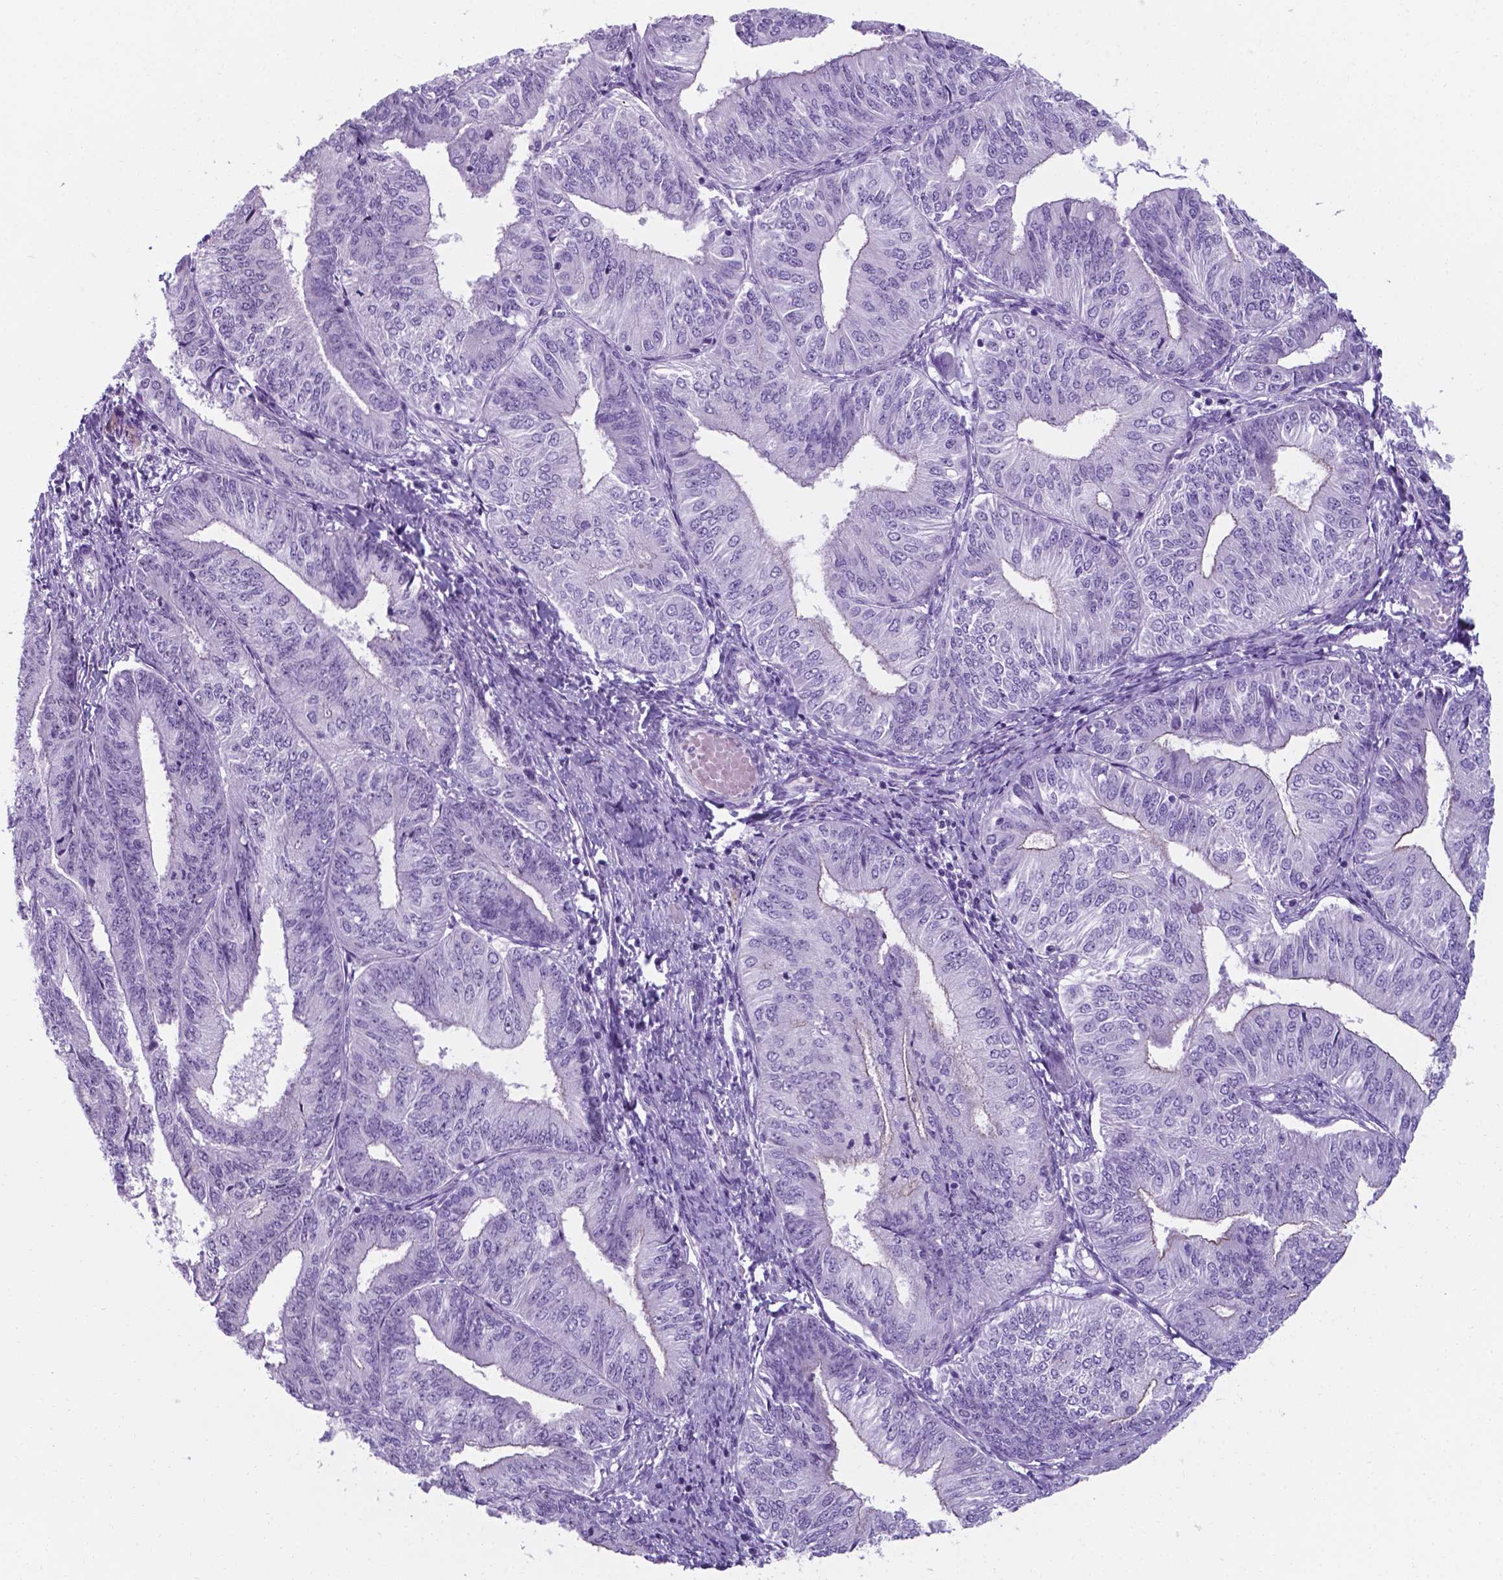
{"staining": {"intensity": "negative", "quantity": "none", "location": "none"}, "tissue": "endometrial cancer", "cell_type": "Tumor cells", "image_type": "cancer", "snomed": [{"axis": "morphology", "description": "Adenocarcinoma, NOS"}, {"axis": "topography", "description": "Endometrium"}], "caption": "There is no significant positivity in tumor cells of endometrial adenocarcinoma. (DAB (3,3'-diaminobenzidine) immunohistochemistry (IHC) with hematoxylin counter stain).", "gene": "AP5B1", "patient": {"sex": "female", "age": 58}}